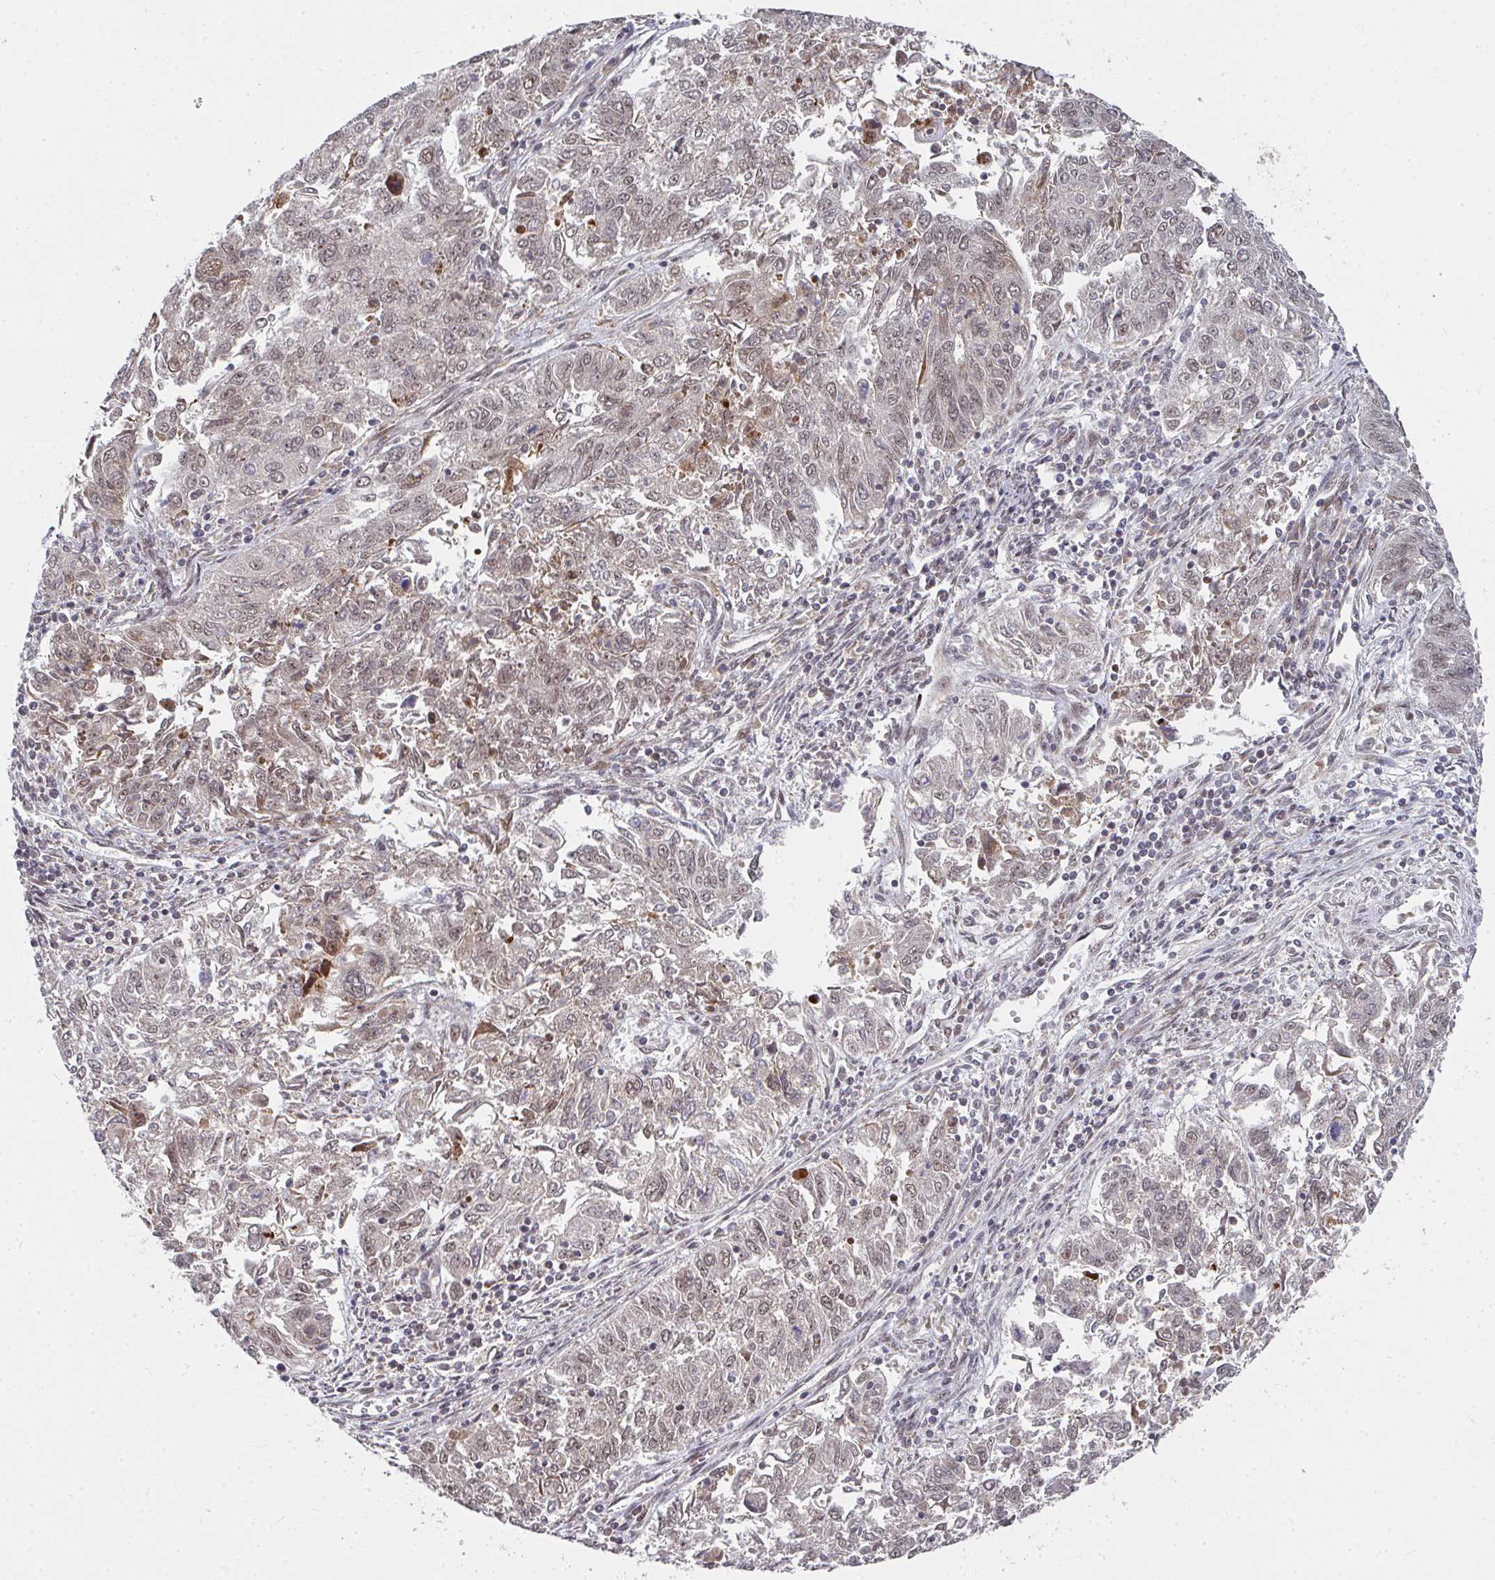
{"staining": {"intensity": "weak", "quantity": ">75%", "location": "nuclear"}, "tissue": "endometrial cancer", "cell_type": "Tumor cells", "image_type": "cancer", "snomed": [{"axis": "morphology", "description": "Adenocarcinoma, NOS"}, {"axis": "topography", "description": "Endometrium"}], "caption": "Immunohistochemical staining of human endometrial cancer reveals weak nuclear protein expression in approximately >75% of tumor cells.", "gene": "RBBP5", "patient": {"sex": "female", "age": 42}}